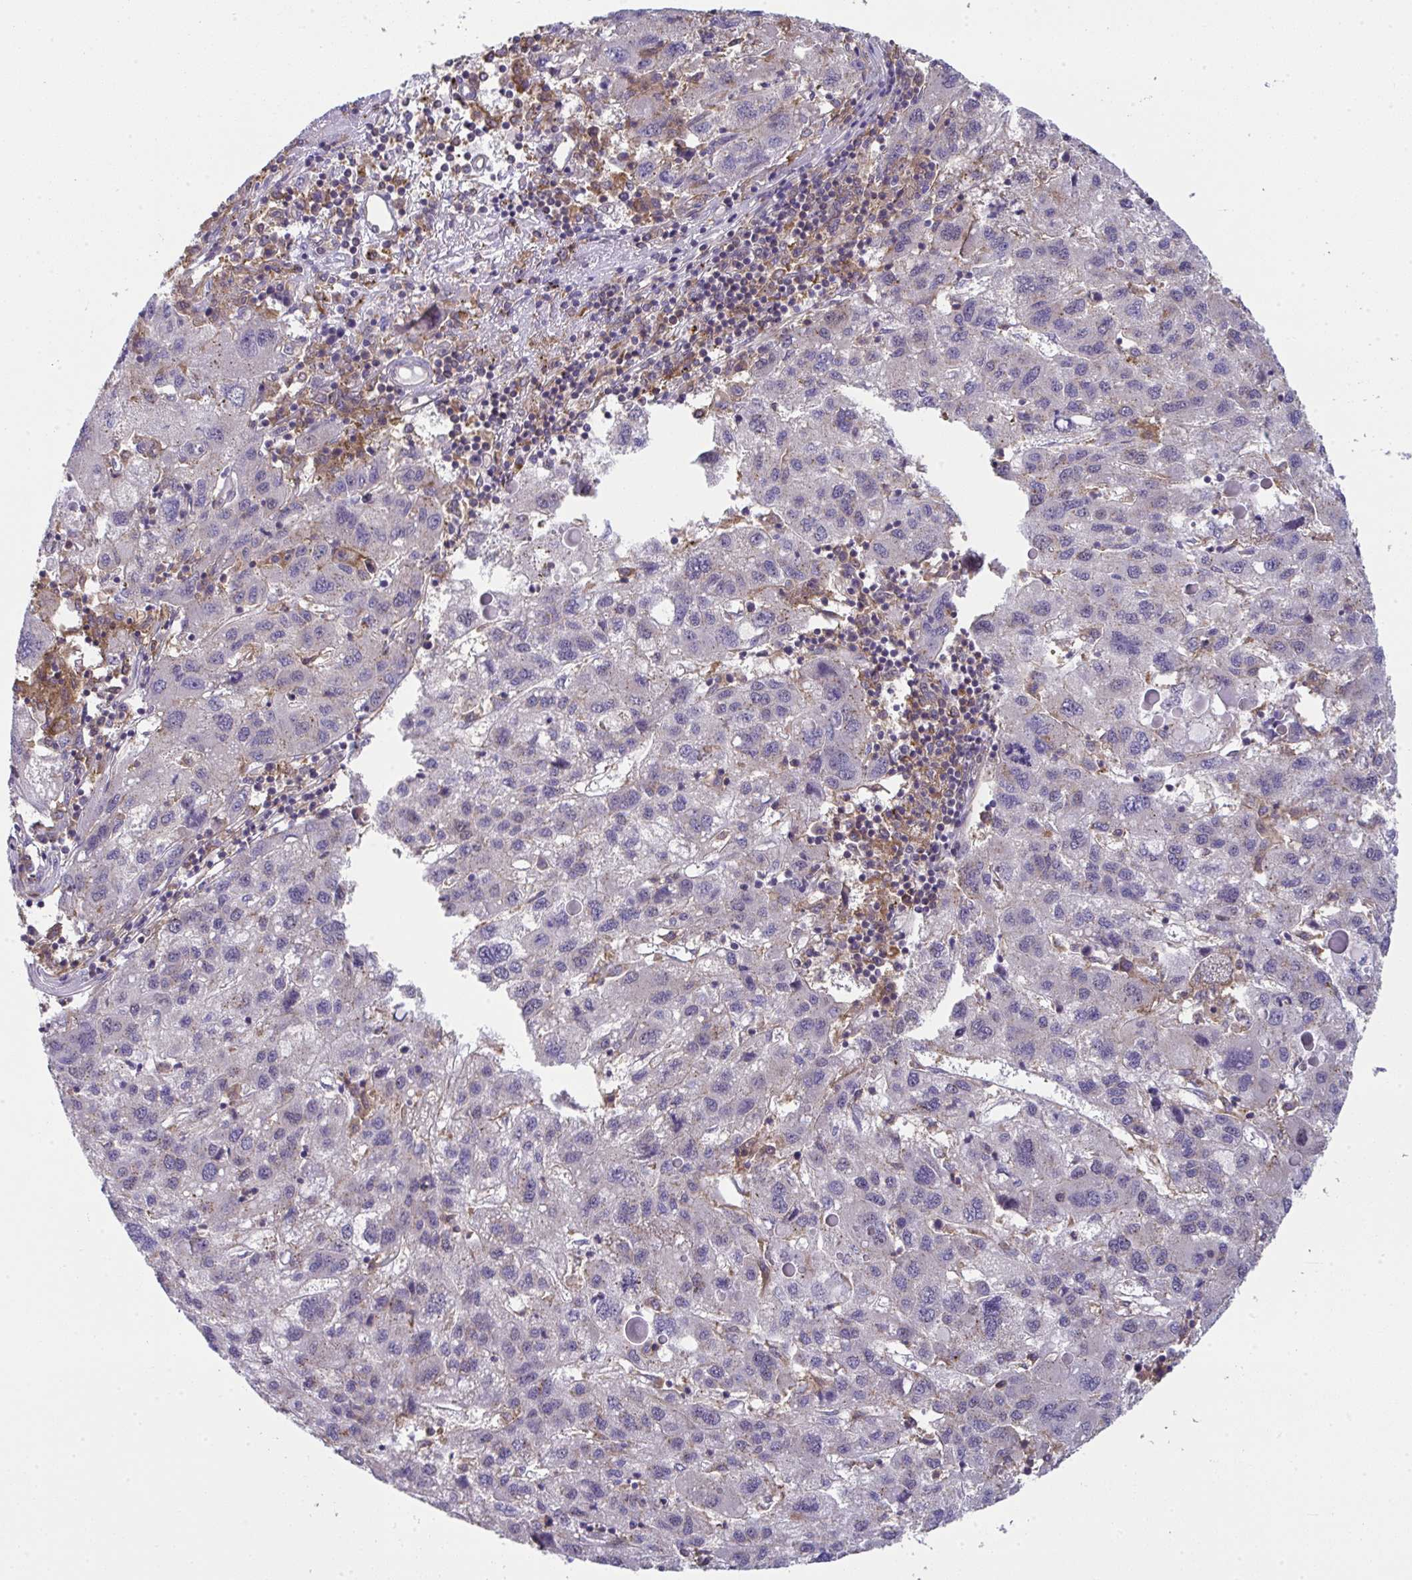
{"staining": {"intensity": "negative", "quantity": "none", "location": "none"}, "tissue": "liver cancer", "cell_type": "Tumor cells", "image_type": "cancer", "snomed": [{"axis": "morphology", "description": "Carcinoma, Hepatocellular, NOS"}, {"axis": "topography", "description": "Liver"}], "caption": "Immunohistochemical staining of hepatocellular carcinoma (liver) demonstrates no significant positivity in tumor cells.", "gene": "ALDH16A1", "patient": {"sex": "female", "age": 77}}